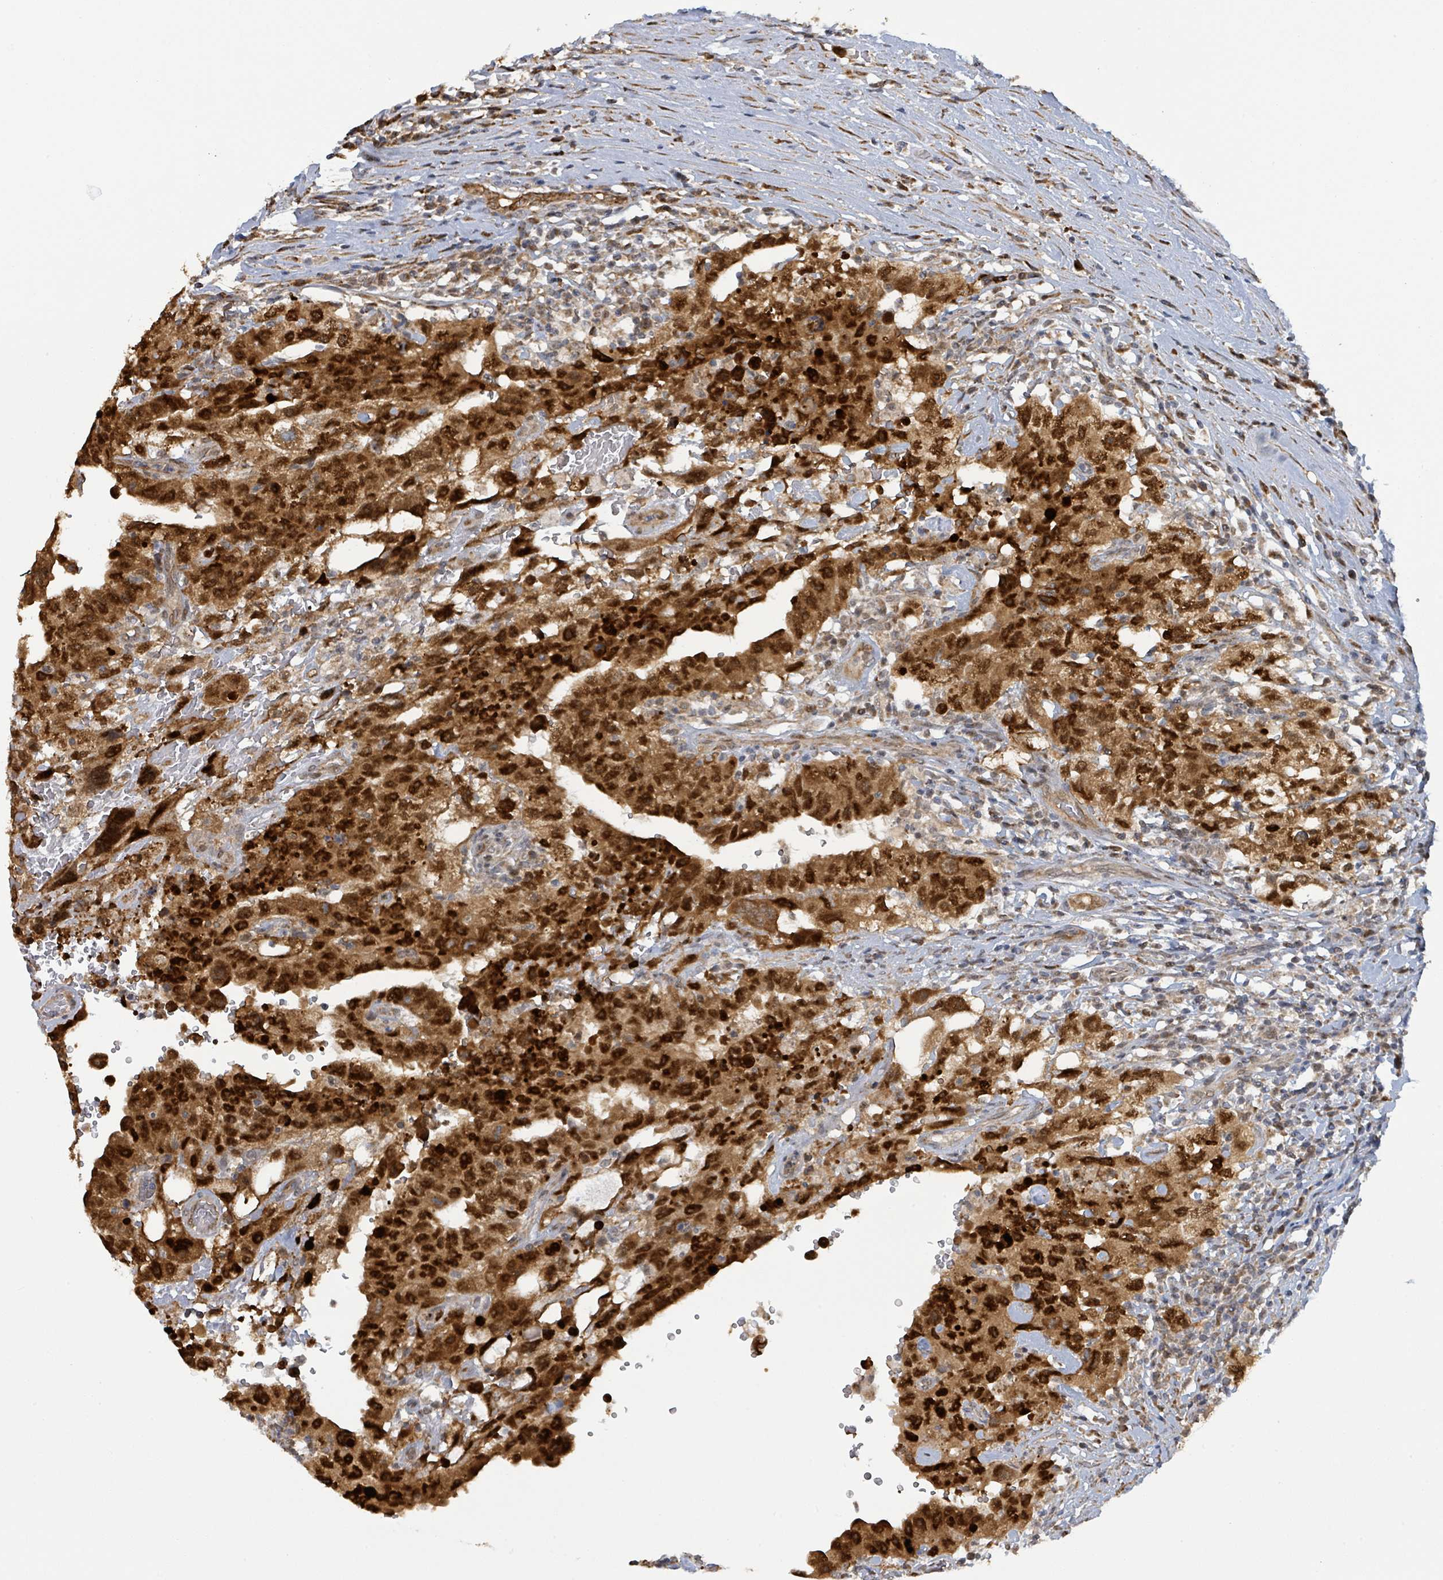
{"staining": {"intensity": "strong", "quantity": ">75%", "location": "cytoplasmic/membranous,nuclear"}, "tissue": "testis cancer", "cell_type": "Tumor cells", "image_type": "cancer", "snomed": [{"axis": "morphology", "description": "Carcinoma, Embryonal, NOS"}, {"axis": "topography", "description": "Testis"}], "caption": "This histopathology image reveals immunohistochemistry staining of human testis cancer, with high strong cytoplasmic/membranous and nuclear staining in approximately >75% of tumor cells.", "gene": "PSMB7", "patient": {"sex": "male", "age": 26}}